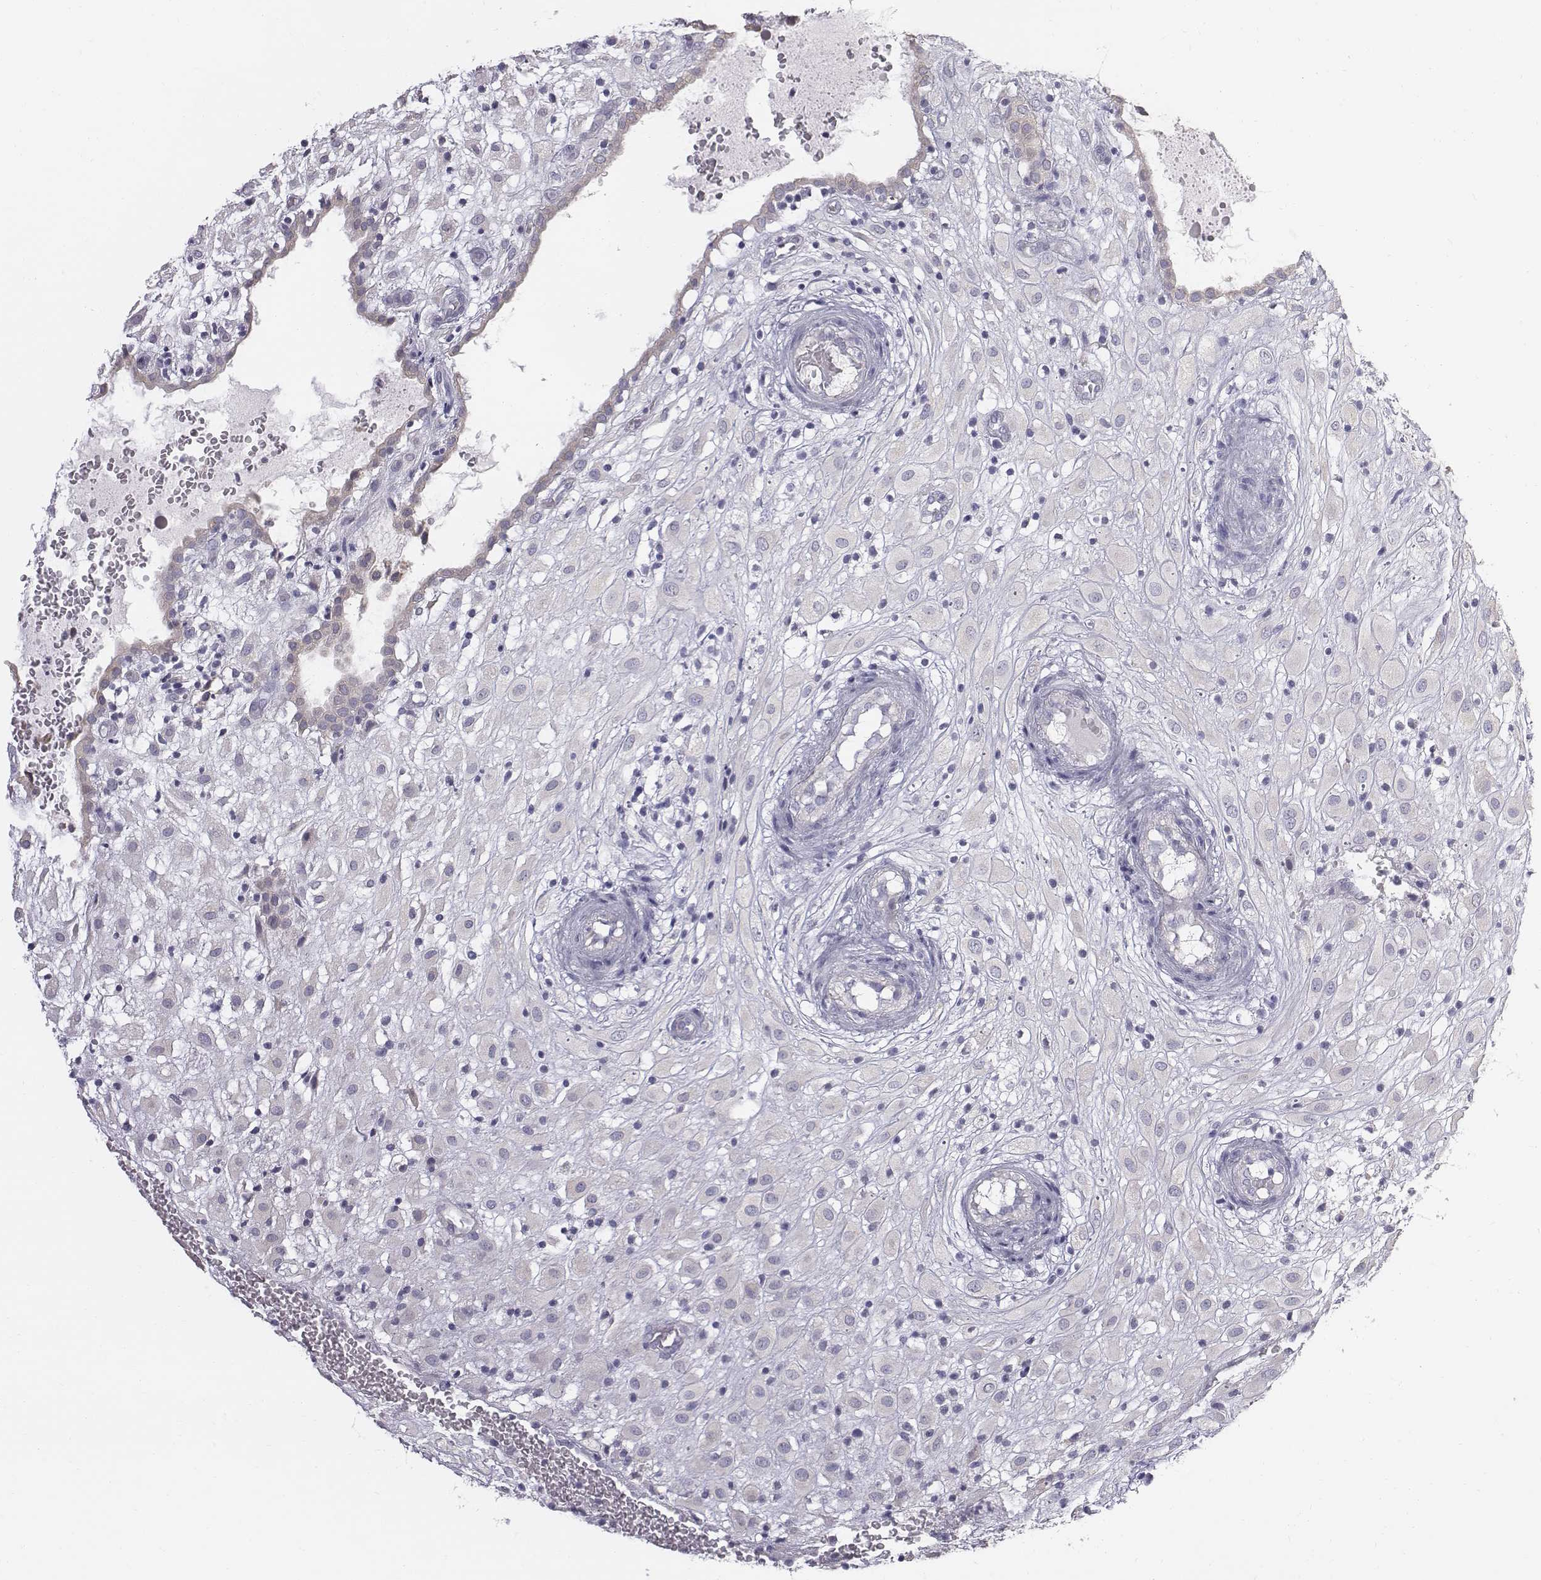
{"staining": {"intensity": "negative", "quantity": "none", "location": "none"}, "tissue": "placenta", "cell_type": "Decidual cells", "image_type": "normal", "snomed": [{"axis": "morphology", "description": "Normal tissue, NOS"}, {"axis": "topography", "description": "Placenta"}], "caption": "High power microscopy histopathology image of an immunohistochemistry photomicrograph of benign placenta, revealing no significant expression in decidual cells.", "gene": "C6orf58", "patient": {"sex": "female", "age": 24}}